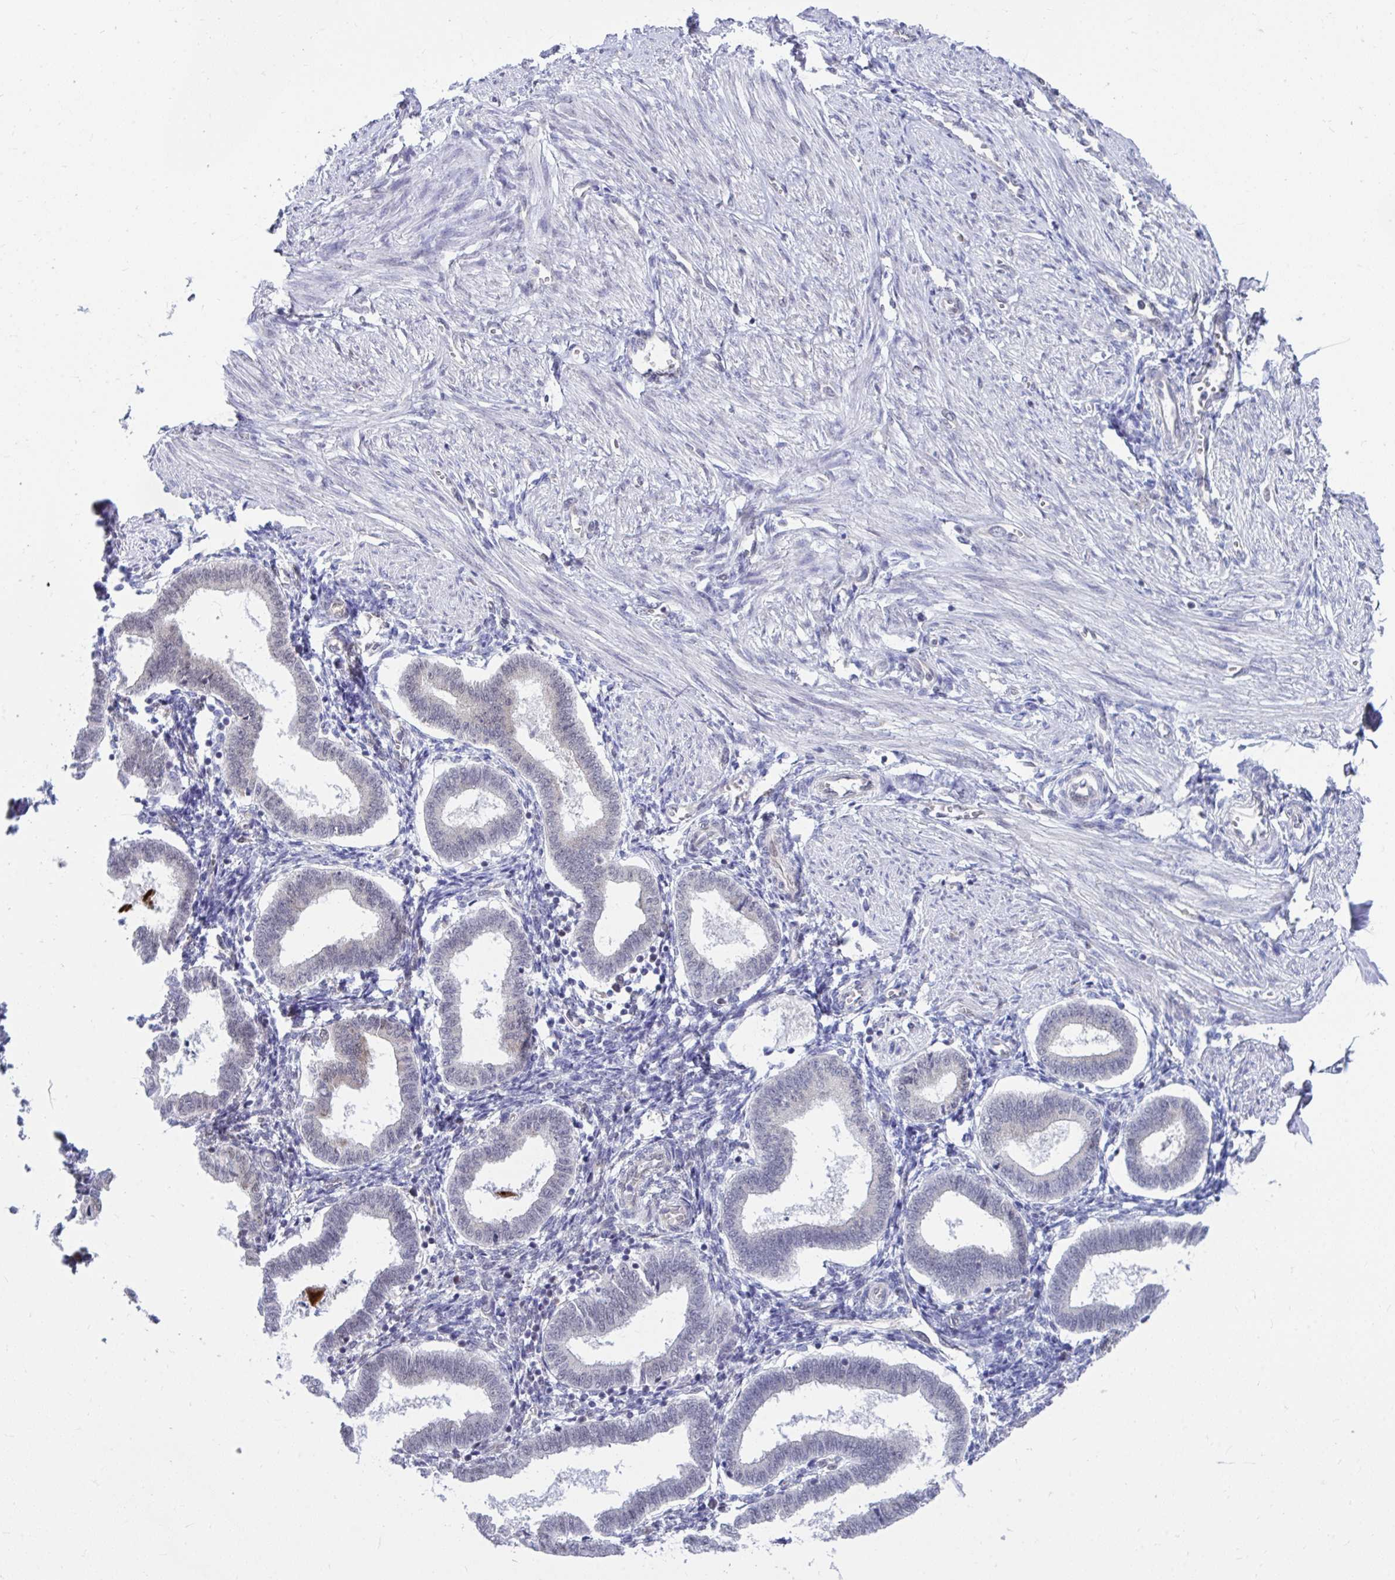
{"staining": {"intensity": "negative", "quantity": "none", "location": "none"}, "tissue": "endometrium", "cell_type": "Cells in endometrial stroma", "image_type": "normal", "snomed": [{"axis": "morphology", "description": "Normal tissue, NOS"}, {"axis": "topography", "description": "Endometrium"}], "caption": "Micrograph shows no protein positivity in cells in endometrial stroma of unremarkable endometrium.", "gene": "SELENON", "patient": {"sex": "female", "age": 24}}